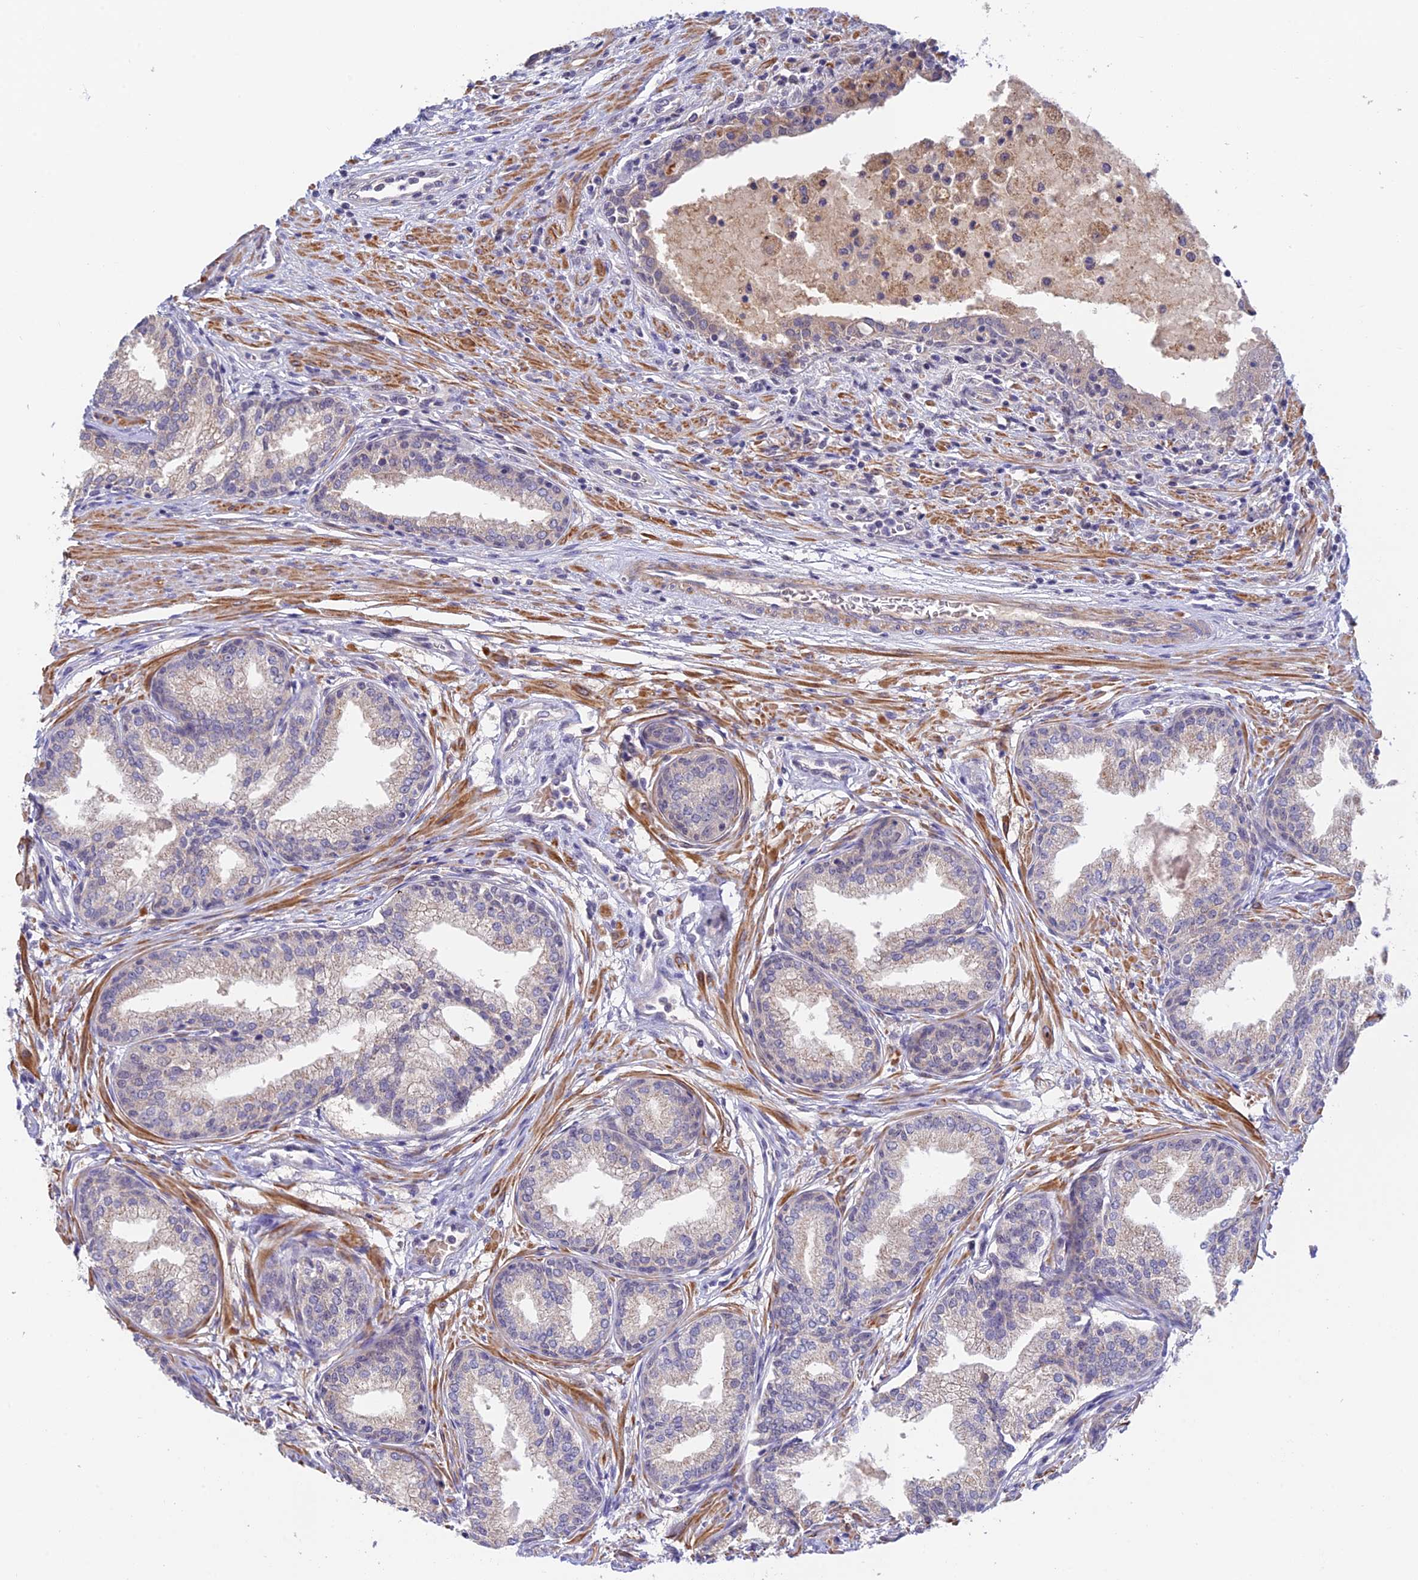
{"staining": {"intensity": "negative", "quantity": "none", "location": "none"}, "tissue": "prostate cancer", "cell_type": "Tumor cells", "image_type": "cancer", "snomed": [{"axis": "morphology", "description": "Adenocarcinoma, High grade"}, {"axis": "topography", "description": "Prostate"}], "caption": "IHC of prostate high-grade adenocarcinoma demonstrates no staining in tumor cells. (DAB IHC, high magnification).", "gene": "CWH43", "patient": {"sex": "male", "age": 67}}